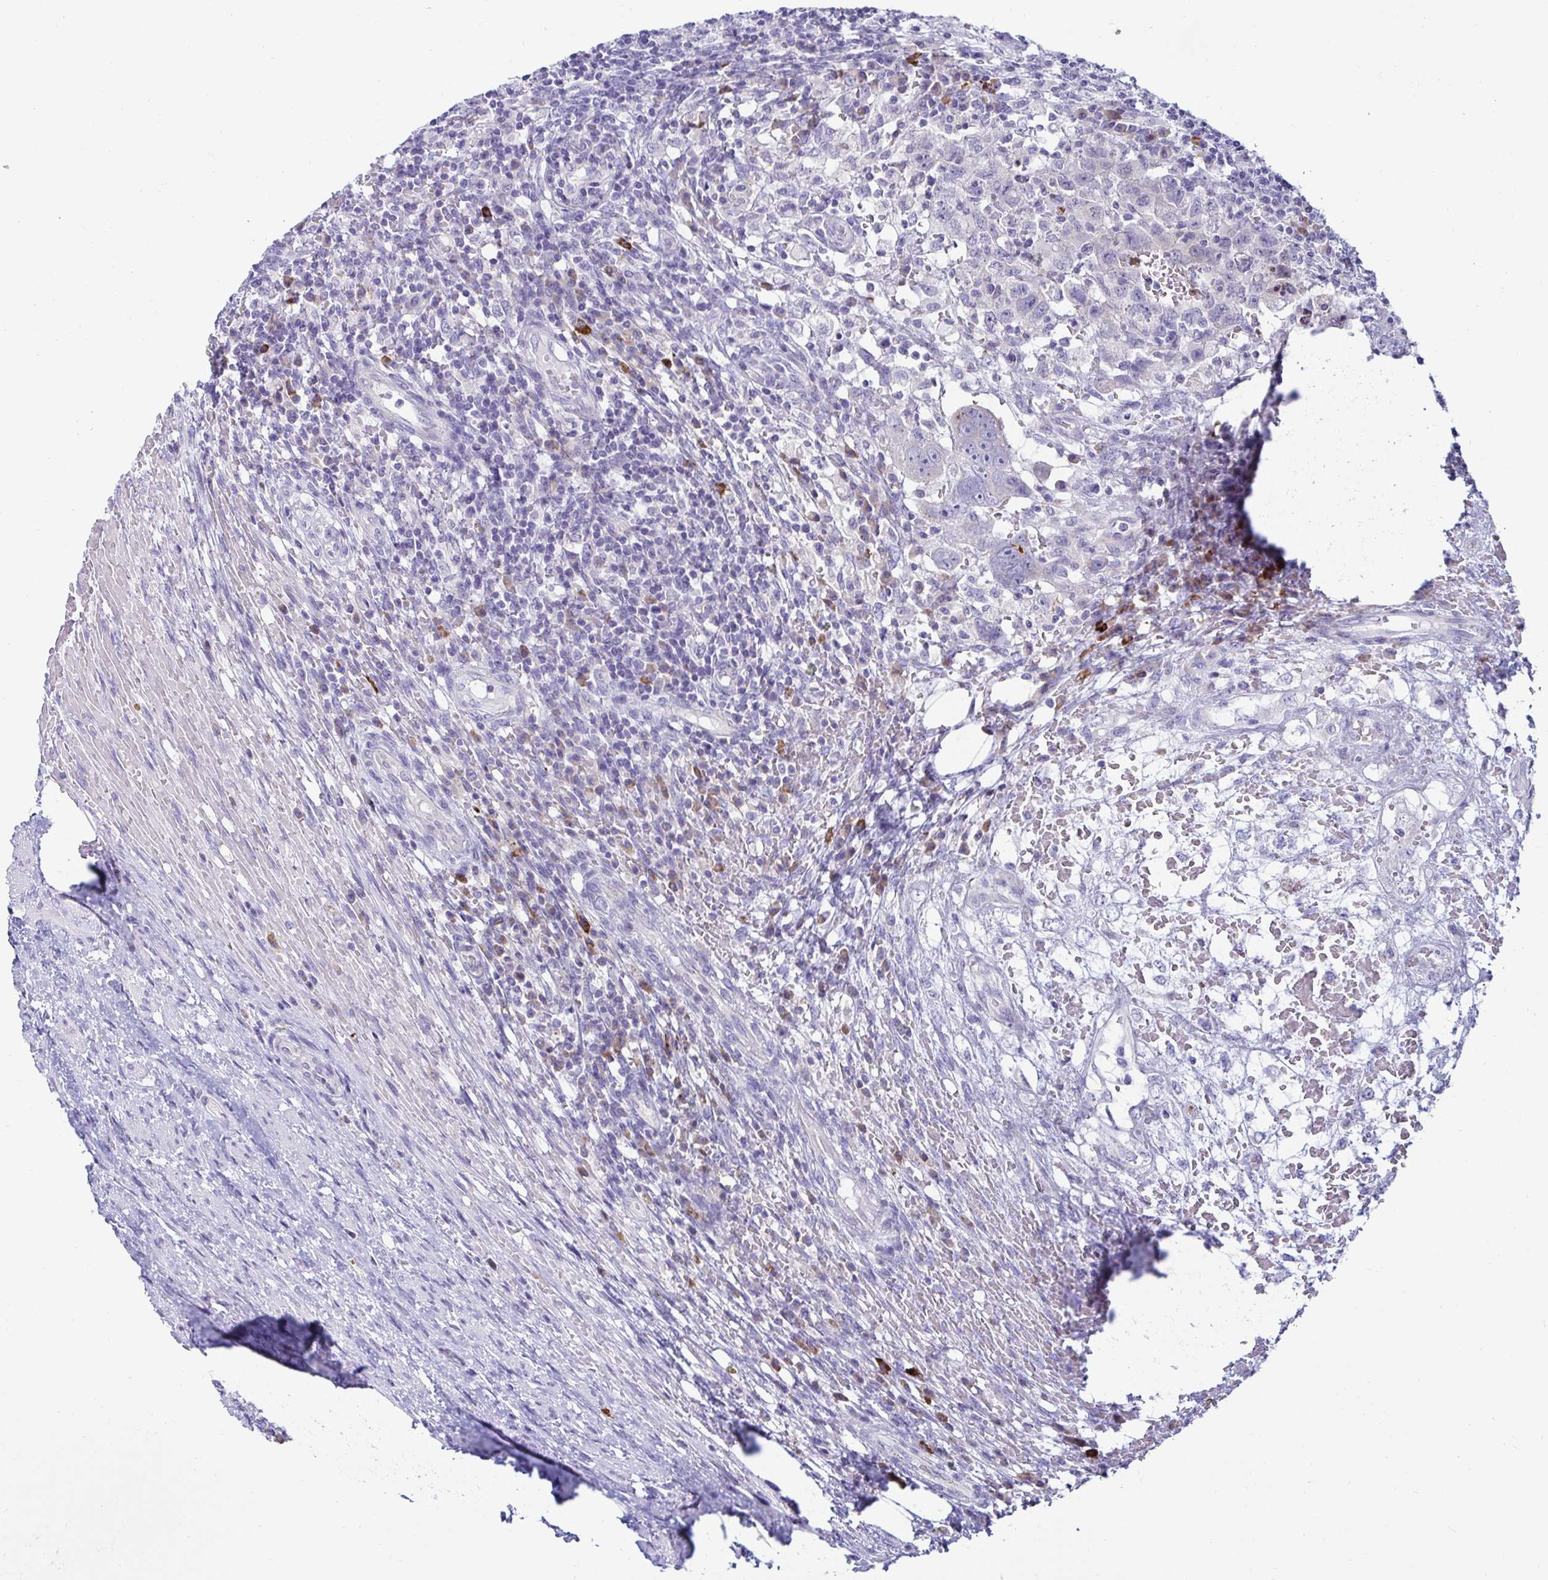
{"staining": {"intensity": "moderate", "quantity": "<25%", "location": "cytoplasmic/membranous"}, "tissue": "testis cancer", "cell_type": "Tumor cells", "image_type": "cancer", "snomed": [{"axis": "morphology", "description": "Carcinoma, Embryonal, NOS"}, {"axis": "topography", "description": "Testis"}], "caption": "Tumor cells display low levels of moderate cytoplasmic/membranous positivity in about <25% of cells in human embryonal carcinoma (testis).", "gene": "TFPI2", "patient": {"sex": "male", "age": 26}}